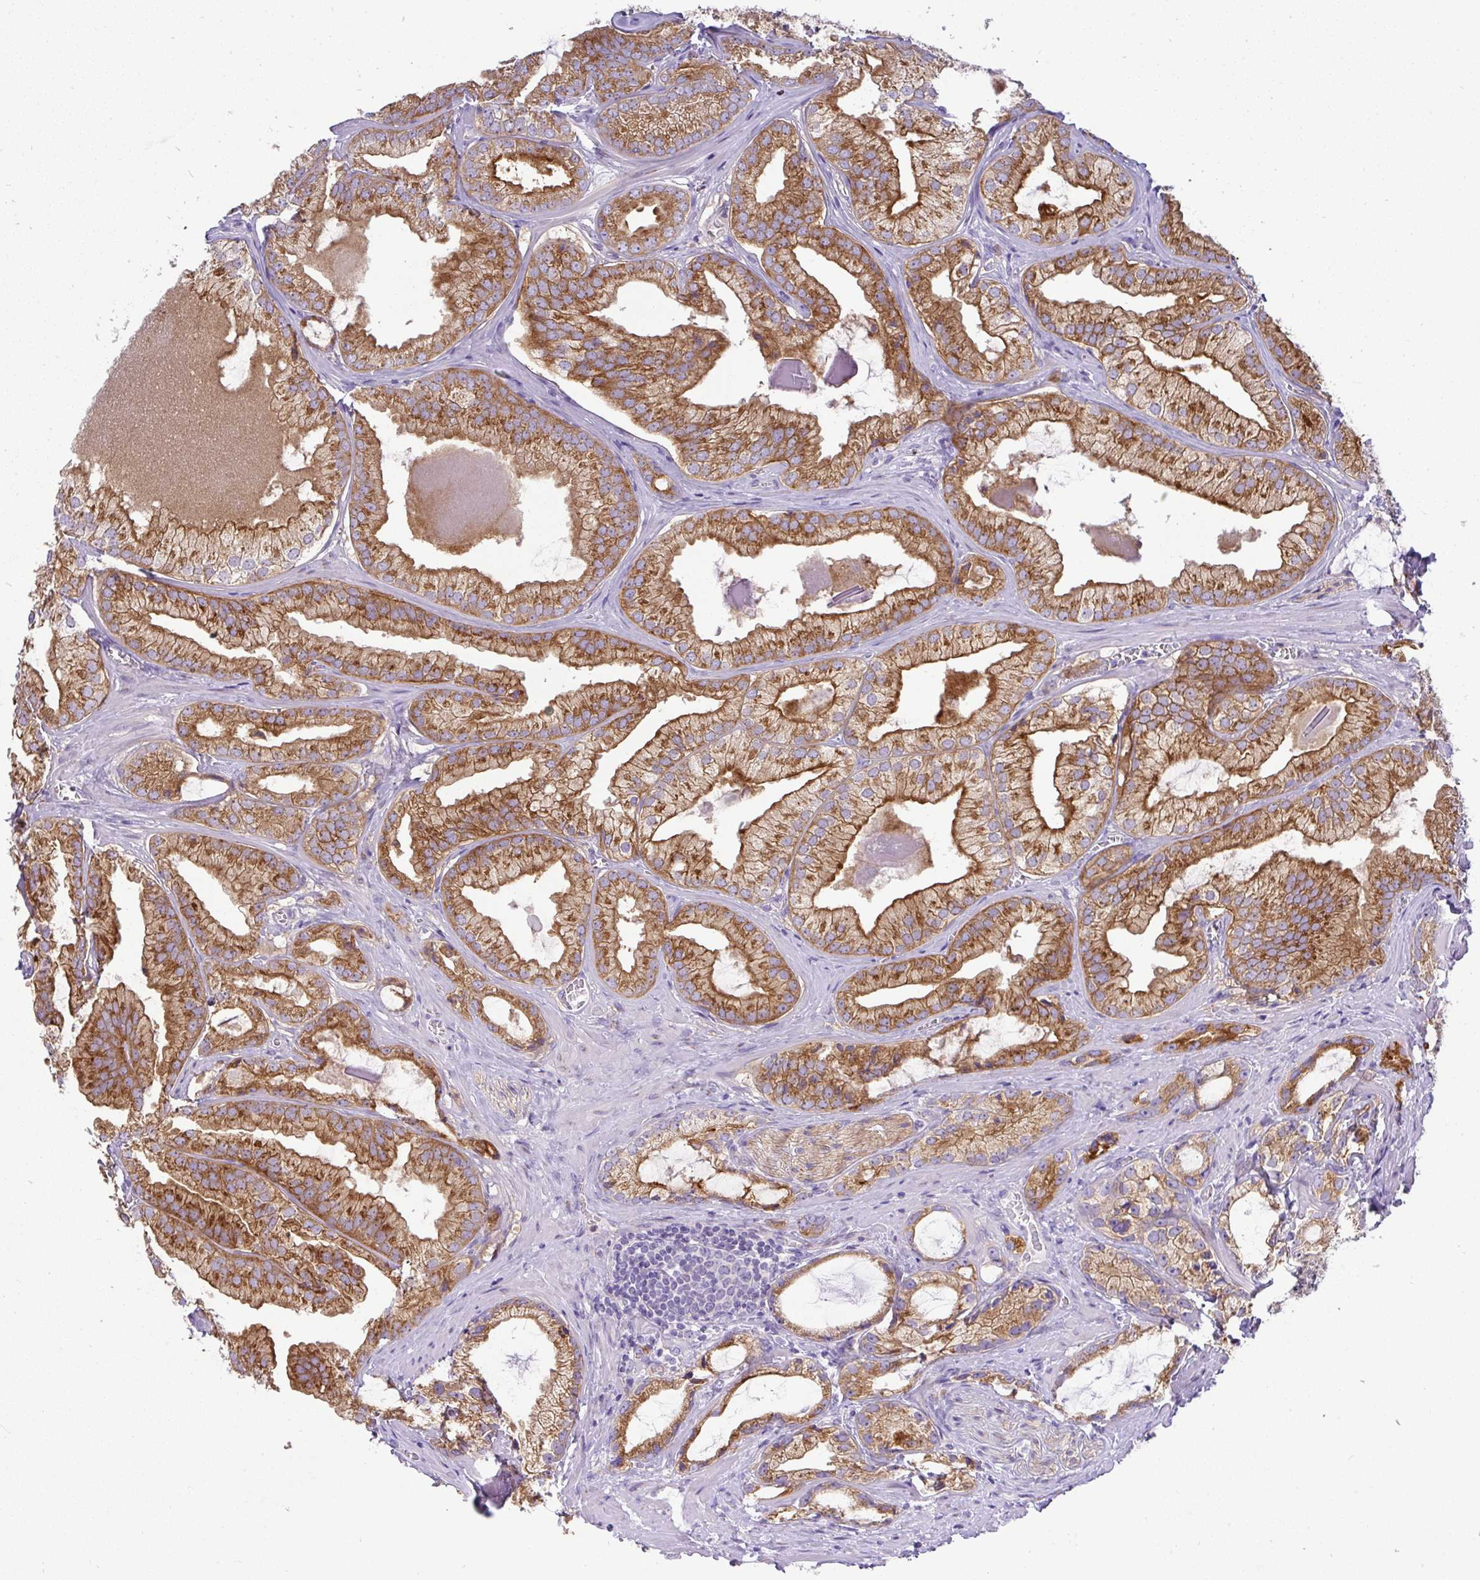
{"staining": {"intensity": "strong", "quantity": ">75%", "location": "cytoplasmic/membranous"}, "tissue": "prostate cancer", "cell_type": "Tumor cells", "image_type": "cancer", "snomed": [{"axis": "morphology", "description": "Adenocarcinoma, Medium grade"}, {"axis": "topography", "description": "Prostate"}], "caption": "High-magnification brightfield microscopy of prostate cancer (medium-grade adenocarcinoma) stained with DAB (brown) and counterstained with hematoxylin (blue). tumor cells exhibit strong cytoplasmic/membranous expression is present in about>75% of cells. The staining was performed using DAB to visualize the protein expression in brown, while the nuclei were stained in blue with hematoxylin (Magnification: 20x).", "gene": "FAM177A1", "patient": {"sex": "male", "age": 57}}